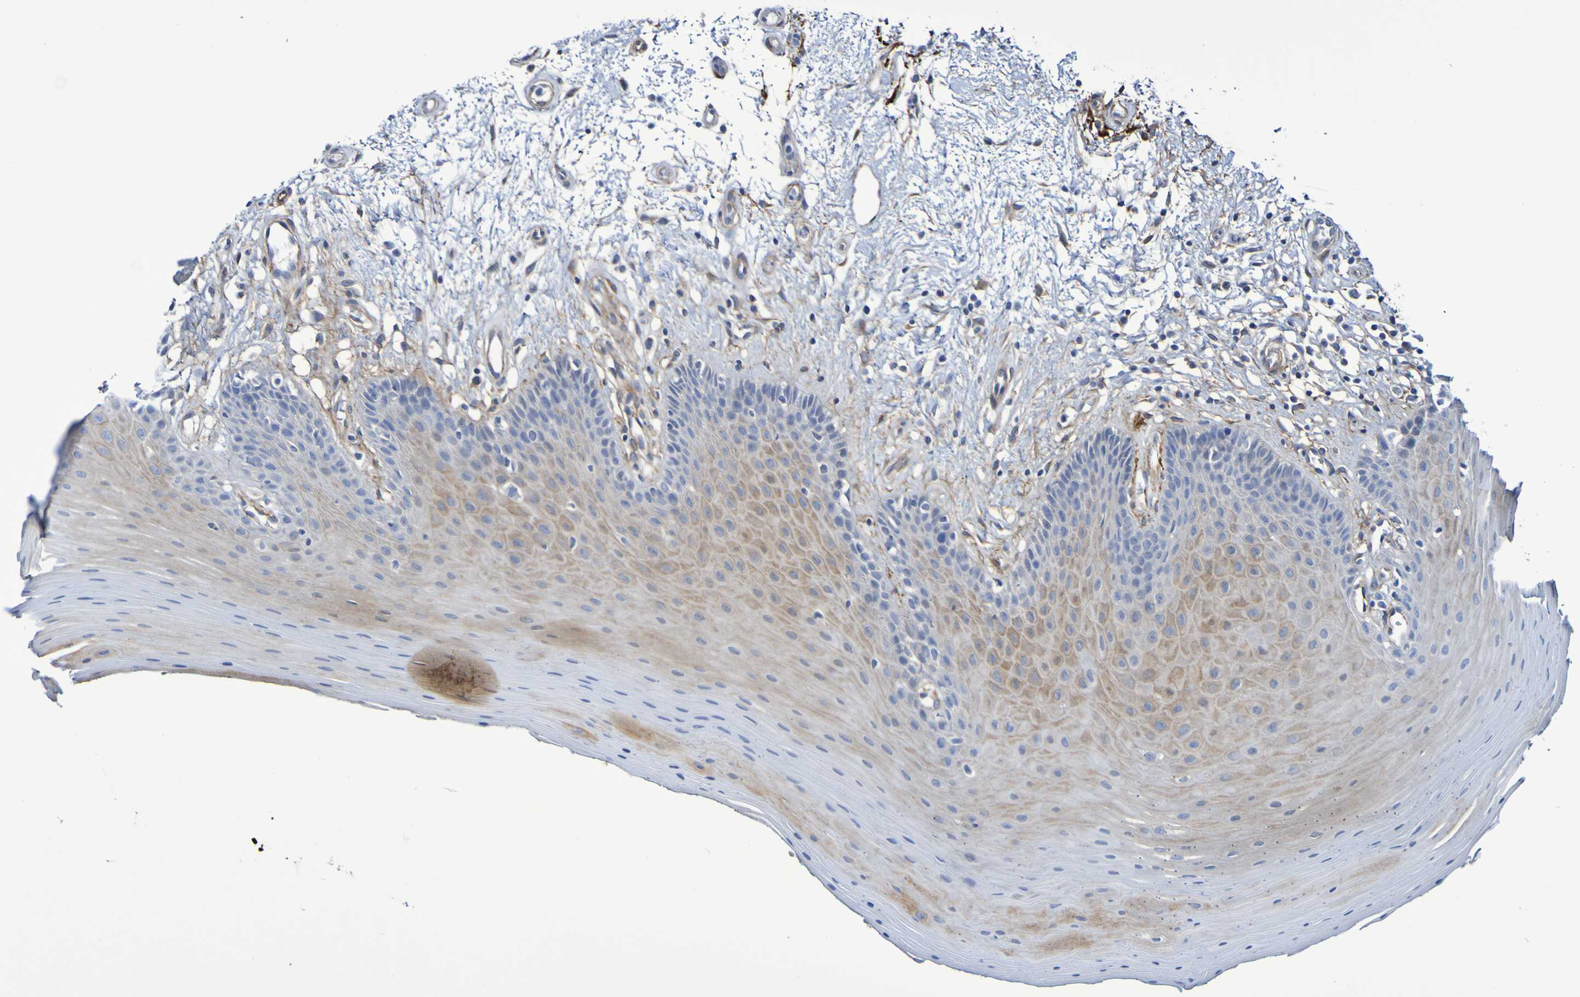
{"staining": {"intensity": "moderate", "quantity": "25%-75%", "location": "cytoplasmic/membranous"}, "tissue": "oral mucosa", "cell_type": "Squamous epithelial cells", "image_type": "normal", "snomed": [{"axis": "morphology", "description": "Normal tissue, NOS"}, {"axis": "topography", "description": "Skeletal muscle"}, {"axis": "topography", "description": "Oral tissue"}], "caption": "Brown immunohistochemical staining in benign oral mucosa reveals moderate cytoplasmic/membranous expression in approximately 25%-75% of squamous epithelial cells. Nuclei are stained in blue.", "gene": "LPP", "patient": {"sex": "male", "age": 58}}